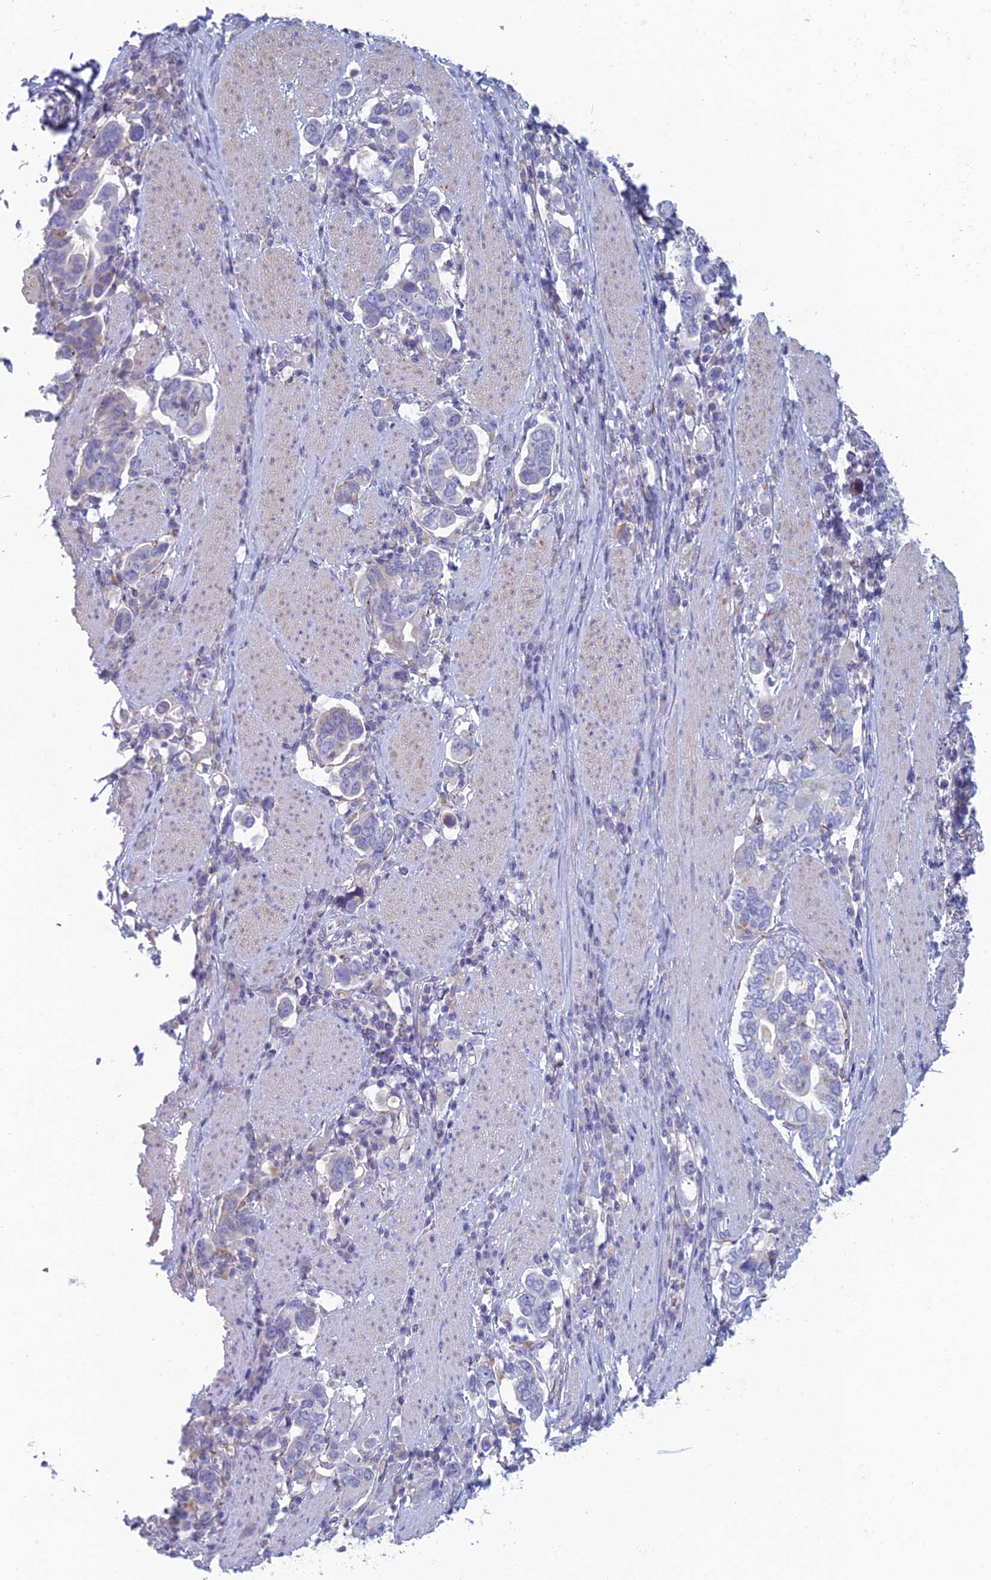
{"staining": {"intensity": "negative", "quantity": "none", "location": "none"}, "tissue": "stomach cancer", "cell_type": "Tumor cells", "image_type": "cancer", "snomed": [{"axis": "morphology", "description": "Adenocarcinoma, NOS"}, {"axis": "topography", "description": "Stomach, upper"}, {"axis": "topography", "description": "Stomach"}], "caption": "Stomach cancer (adenocarcinoma) was stained to show a protein in brown. There is no significant positivity in tumor cells.", "gene": "FERD3L", "patient": {"sex": "male", "age": 62}}